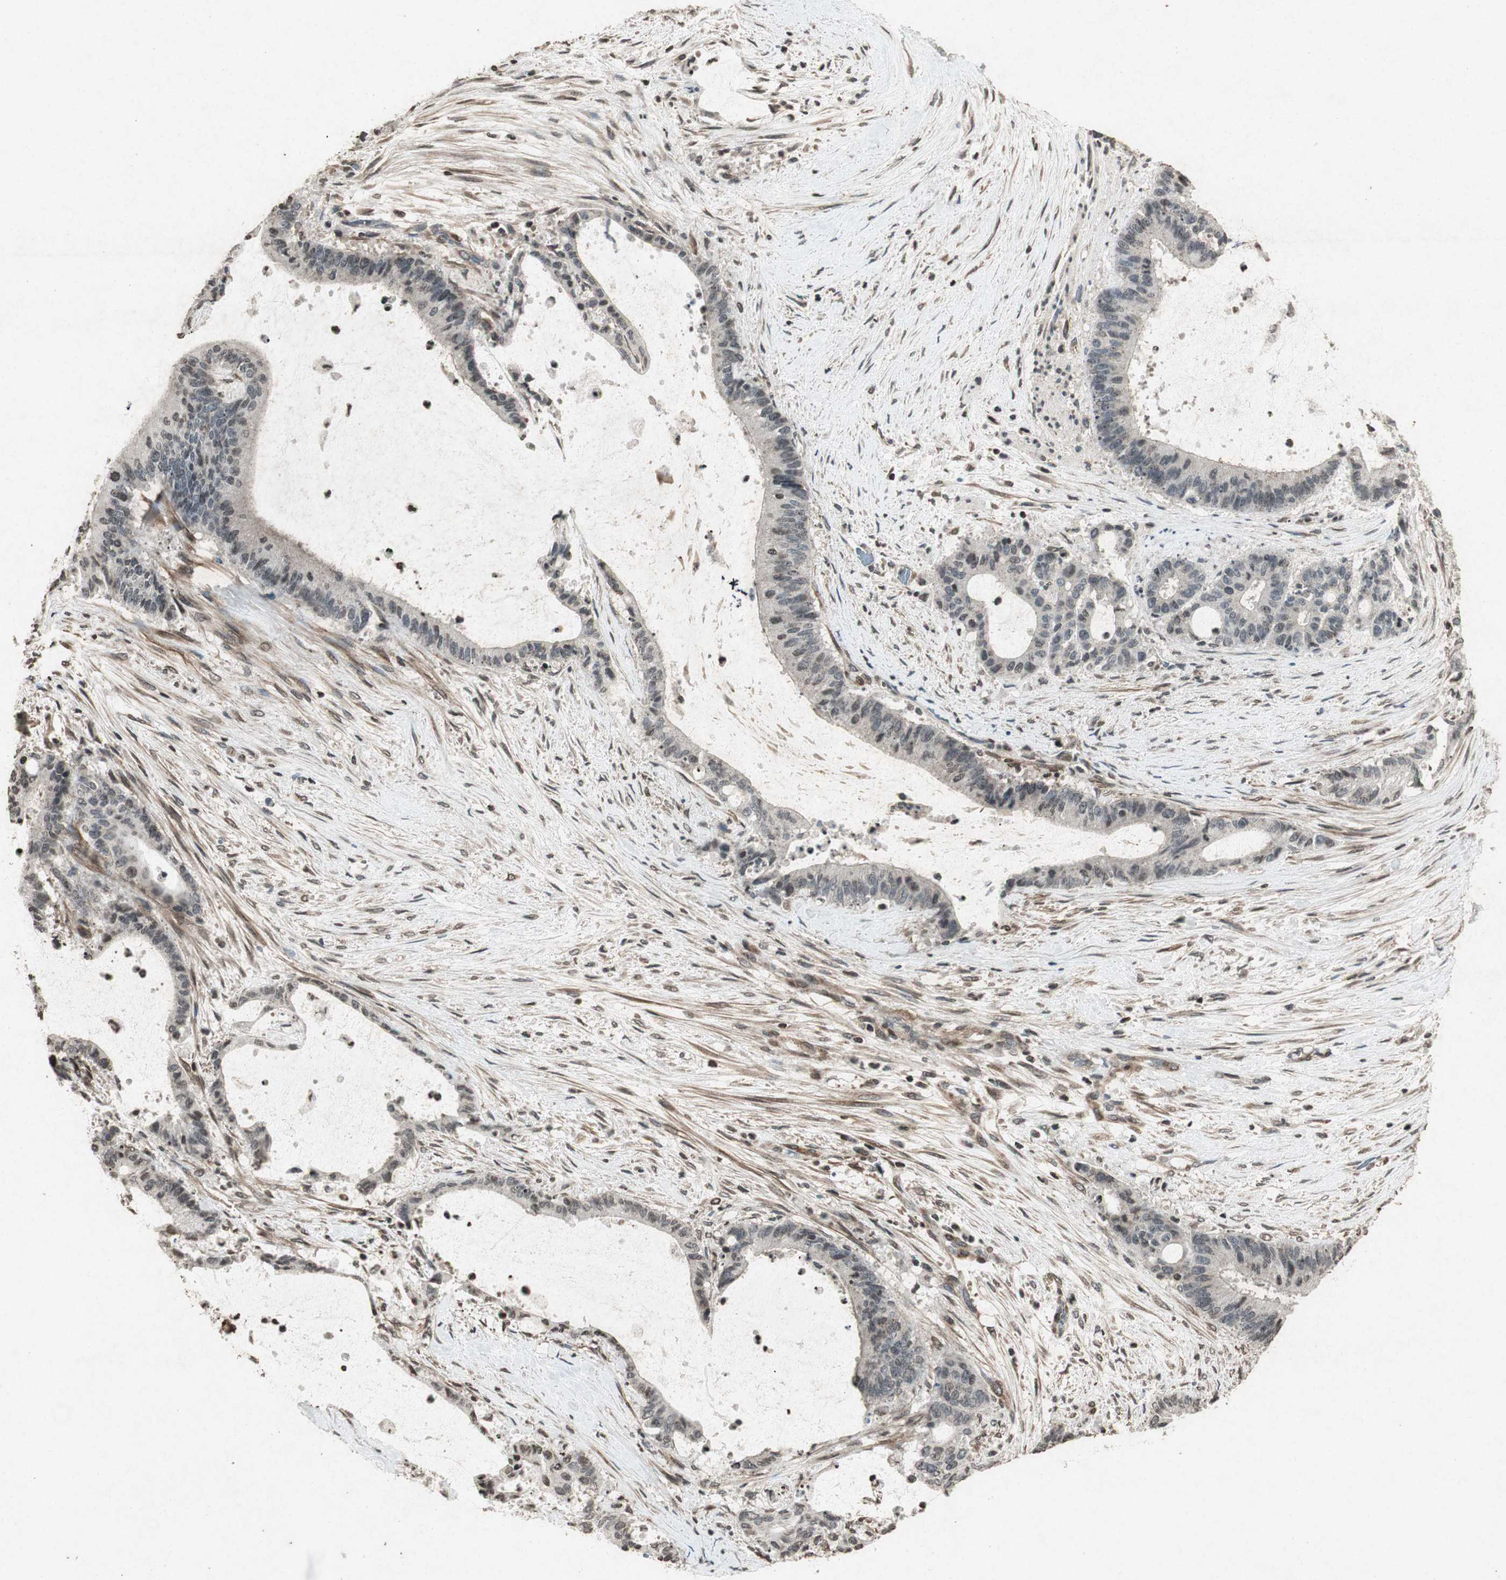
{"staining": {"intensity": "negative", "quantity": "none", "location": "none"}, "tissue": "liver cancer", "cell_type": "Tumor cells", "image_type": "cancer", "snomed": [{"axis": "morphology", "description": "Cholangiocarcinoma"}, {"axis": "topography", "description": "Liver"}], "caption": "Tumor cells are negative for protein expression in human liver cholangiocarcinoma.", "gene": "PRKG1", "patient": {"sex": "female", "age": 73}}